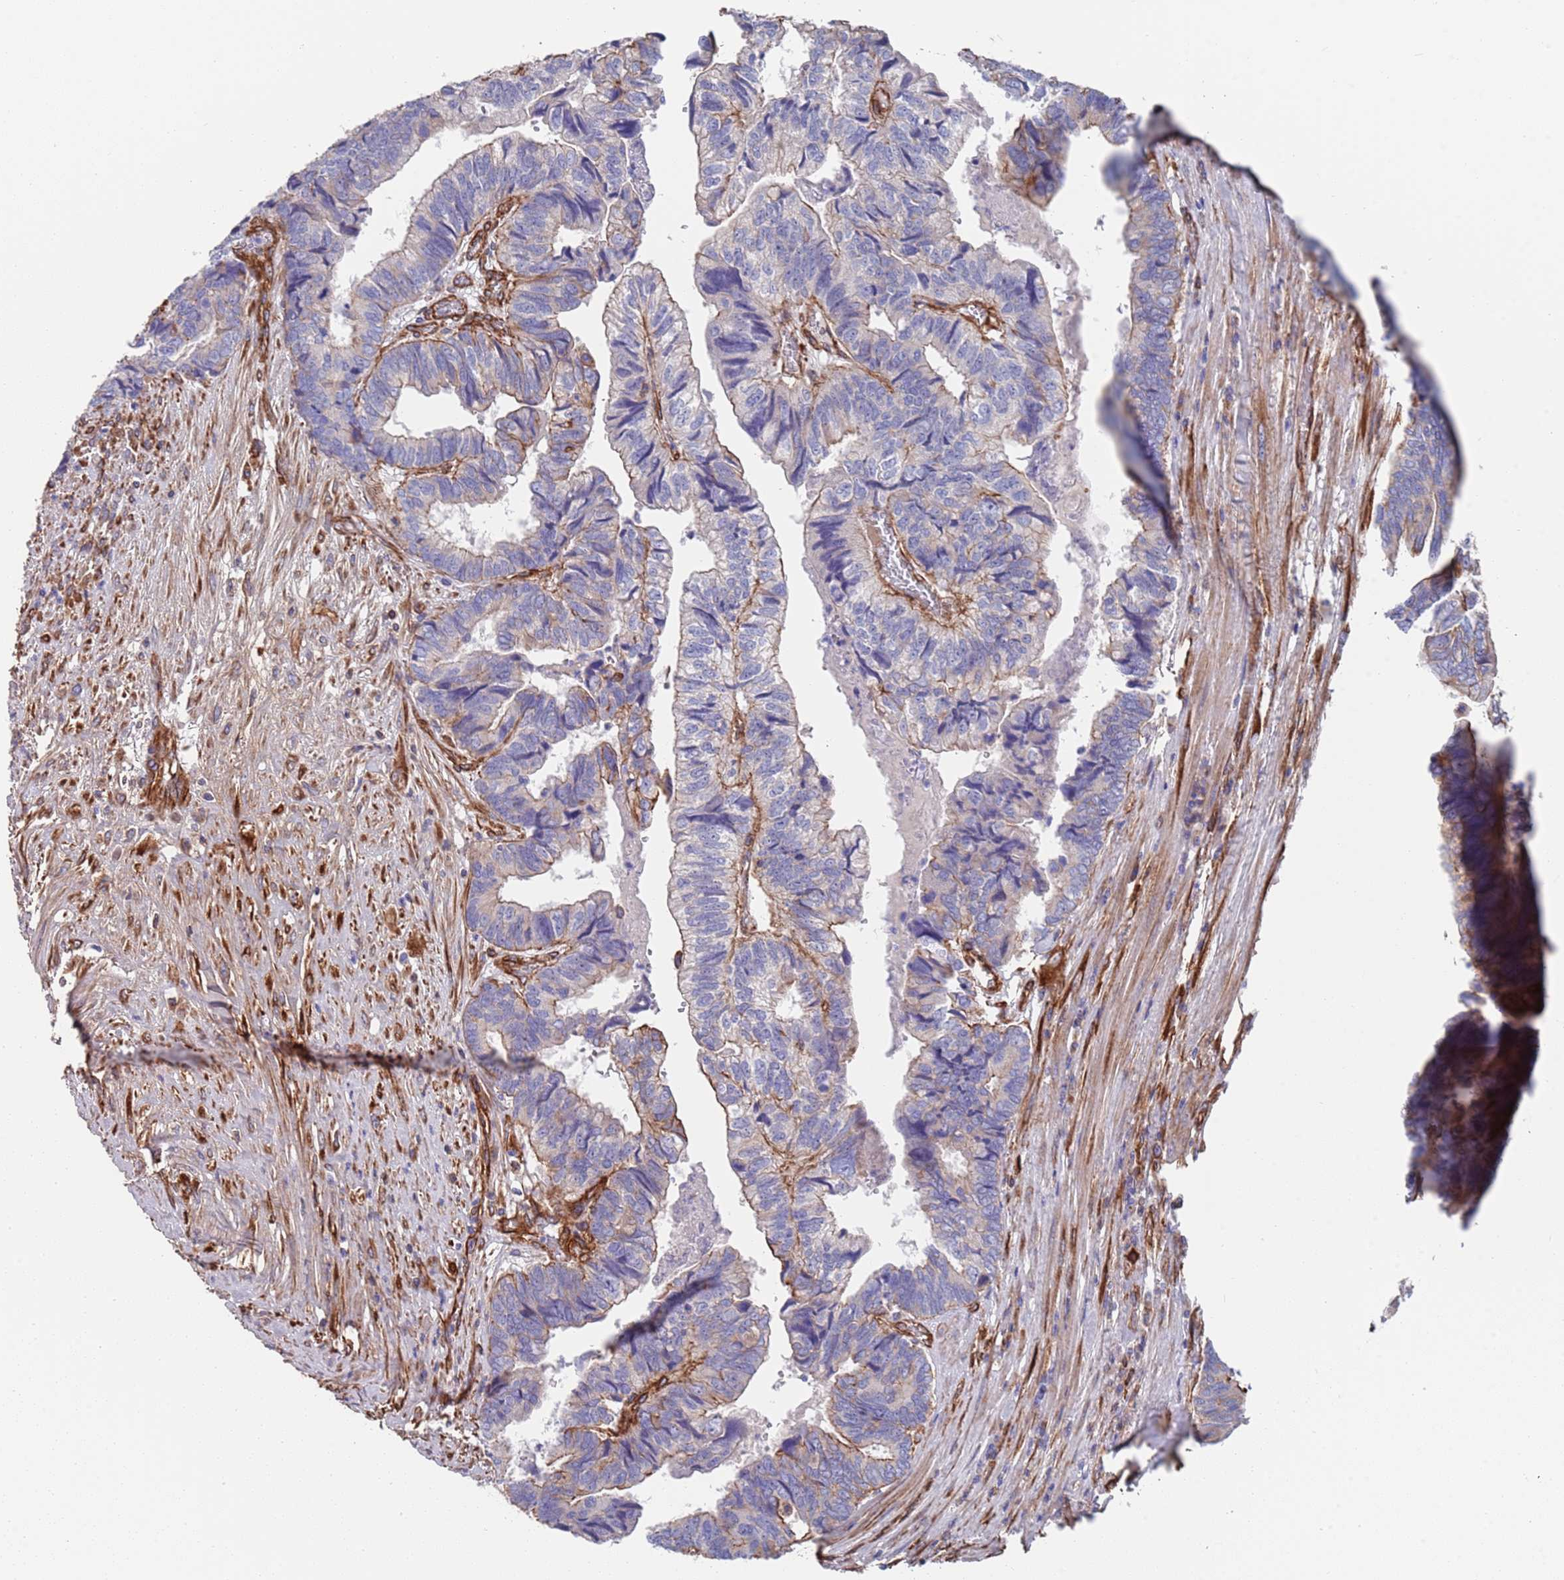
{"staining": {"intensity": "moderate", "quantity": "<25%", "location": "cytoplasmic/membranous"}, "tissue": "colorectal cancer", "cell_type": "Tumor cells", "image_type": "cancer", "snomed": [{"axis": "morphology", "description": "Adenocarcinoma, NOS"}, {"axis": "topography", "description": "Colon"}], "caption": "Human adenocarcinoma (colorectal) stained for a protein (brown) reveals moderate cytoplasmic/membranous positive staining in approximately <25% of tumor cells.", "gene": "JAKMIP2", "patient": {"sex": "female", "age": 67}}